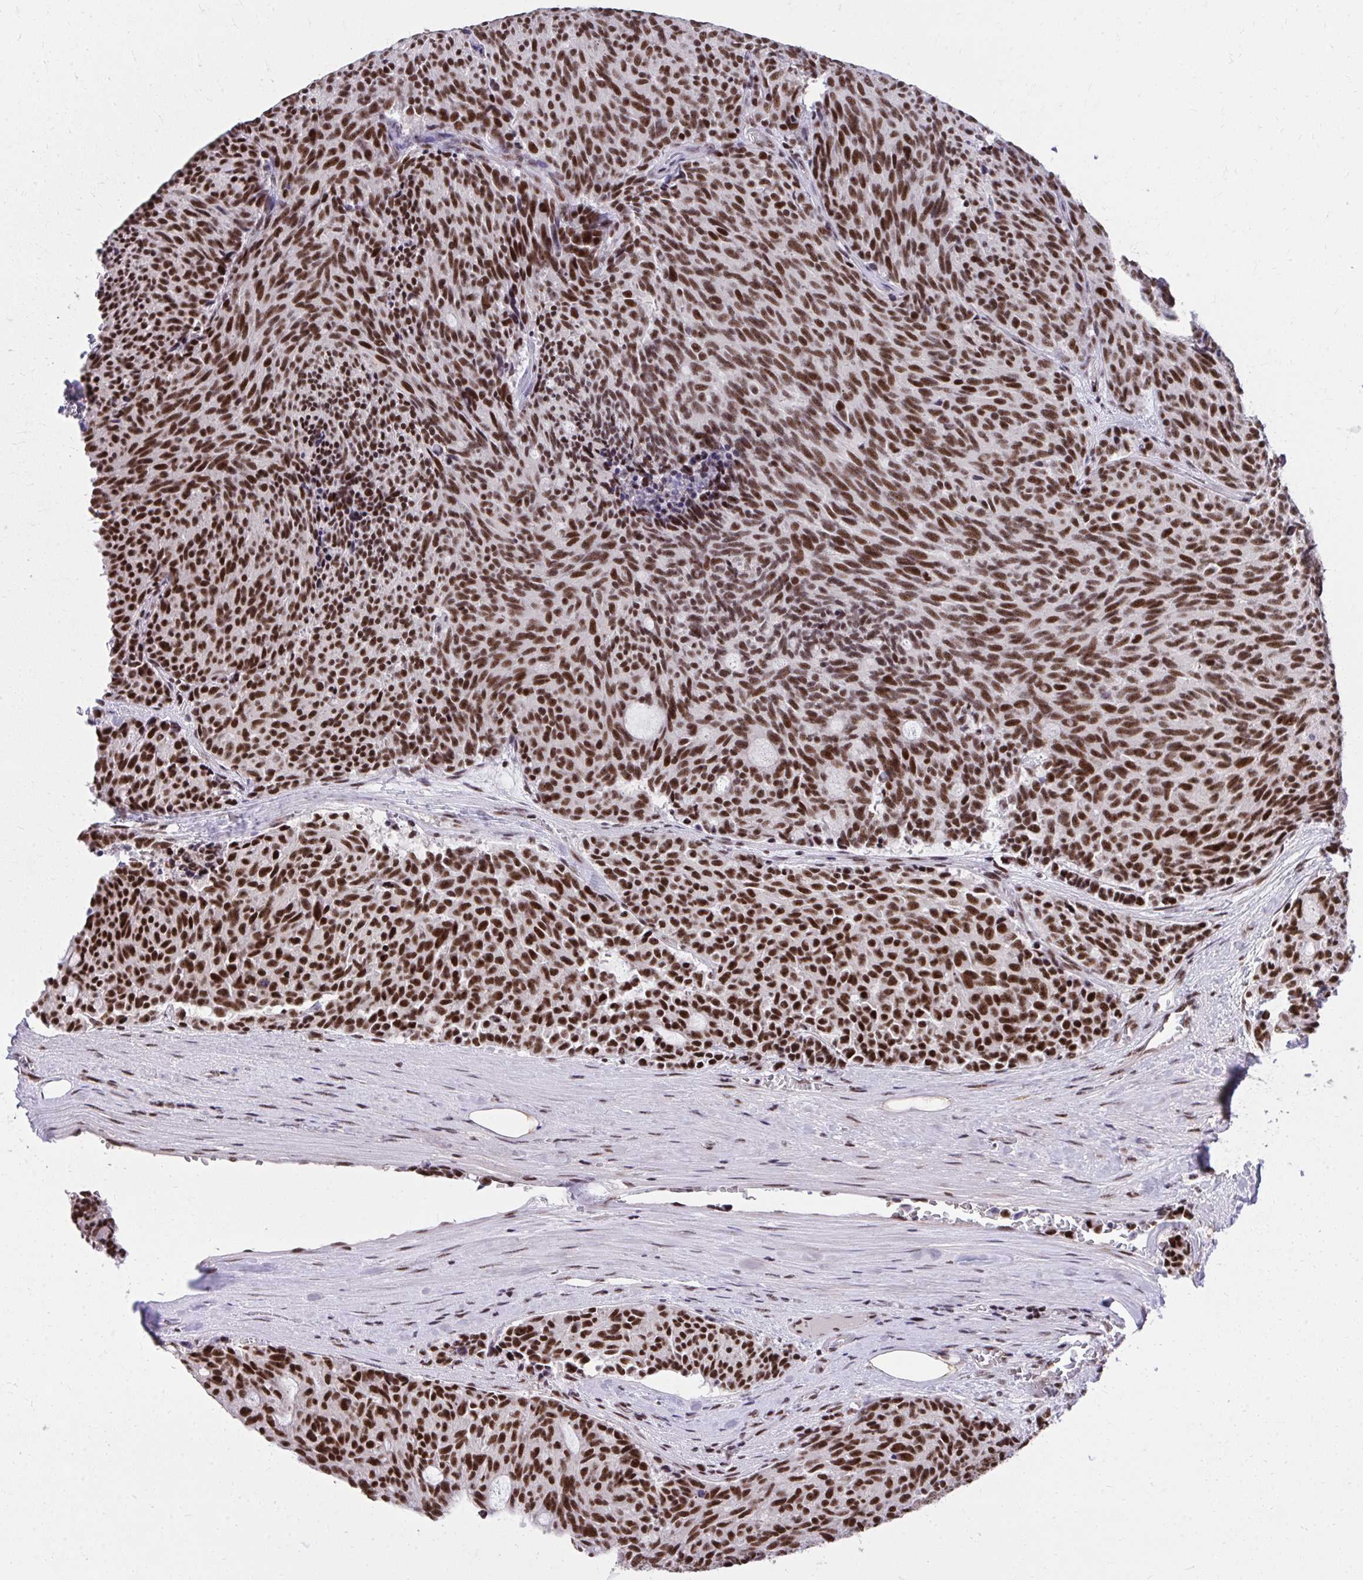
{"staining": {"intensity": "strong", "quantity": ">75%", "location": "nuclear"}, "tissue": "carcinoid", "cell_type": "Tumor cells", "image_type": "cancer", "snomed": [{"axis": "morphology", "description": "Carcinoid, malignant, NOS"}, {"axis": "topography", "description": "Pancreas"}], "caption": "This histopathology image displays IHC staining of malignant carcinoid, with high strong nuclear positivity in about >75% of tumor cells.", "gene": "SYNE4", "patient": {"sex": "female", "age": 54}}